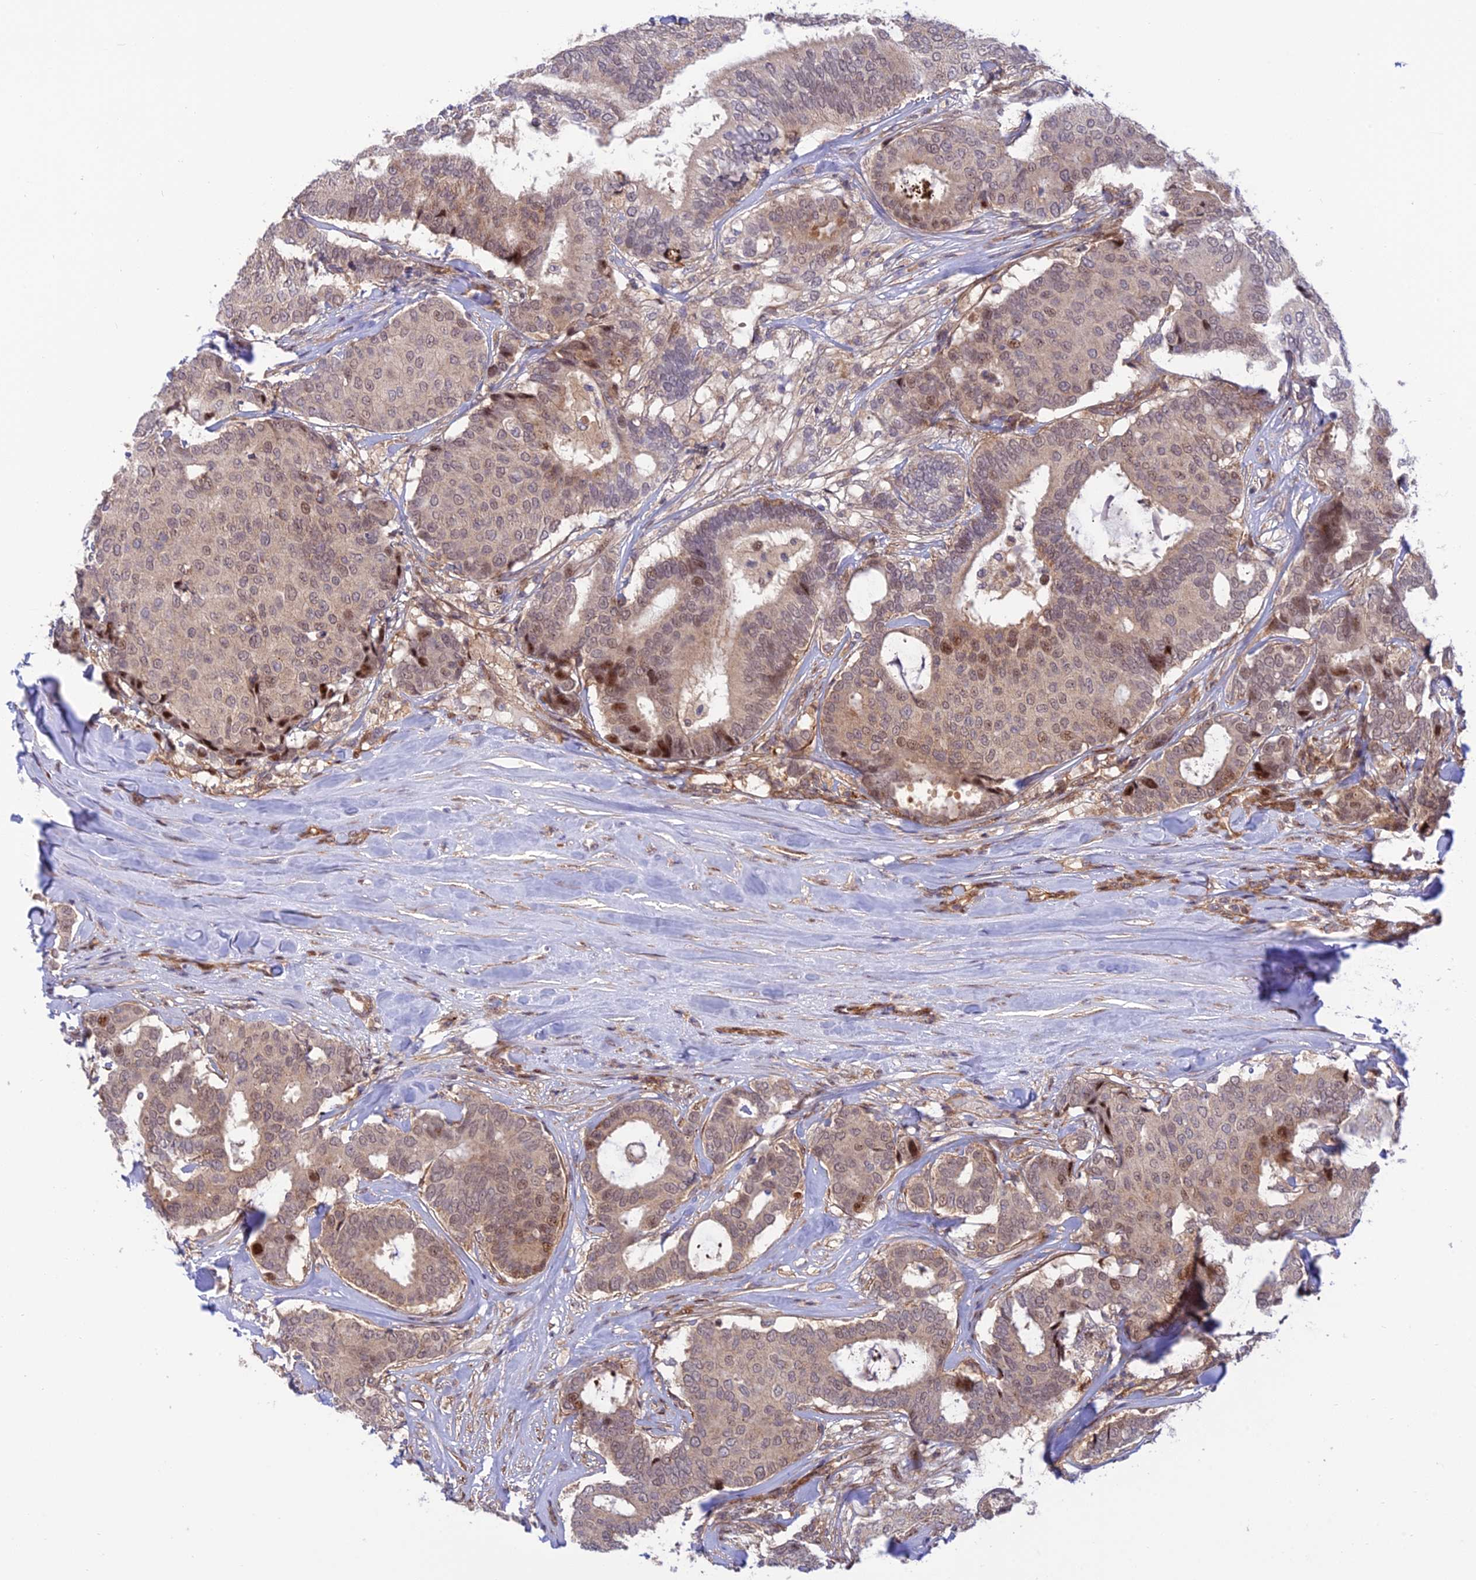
{"staining": {"intensity": "weak", "quantity": ">75%", "location": "nuclear"}, "tissue": "breast cancer", "cell_type": "Tumor cells", "image_type": "cancer", "snomed": [{"axis": "morphology", "description": "Duct carcinoma"}, {"axis": "topography", "description": "Breast"}], "caption": "This is an image of immunohistochemistry (IHC) staining of breast intraductal carcinoma, which shows weak expression in the nuclear of tumor cells.", "gene": "ZNF584", "patient": {"sex": "female", "age": 75}}